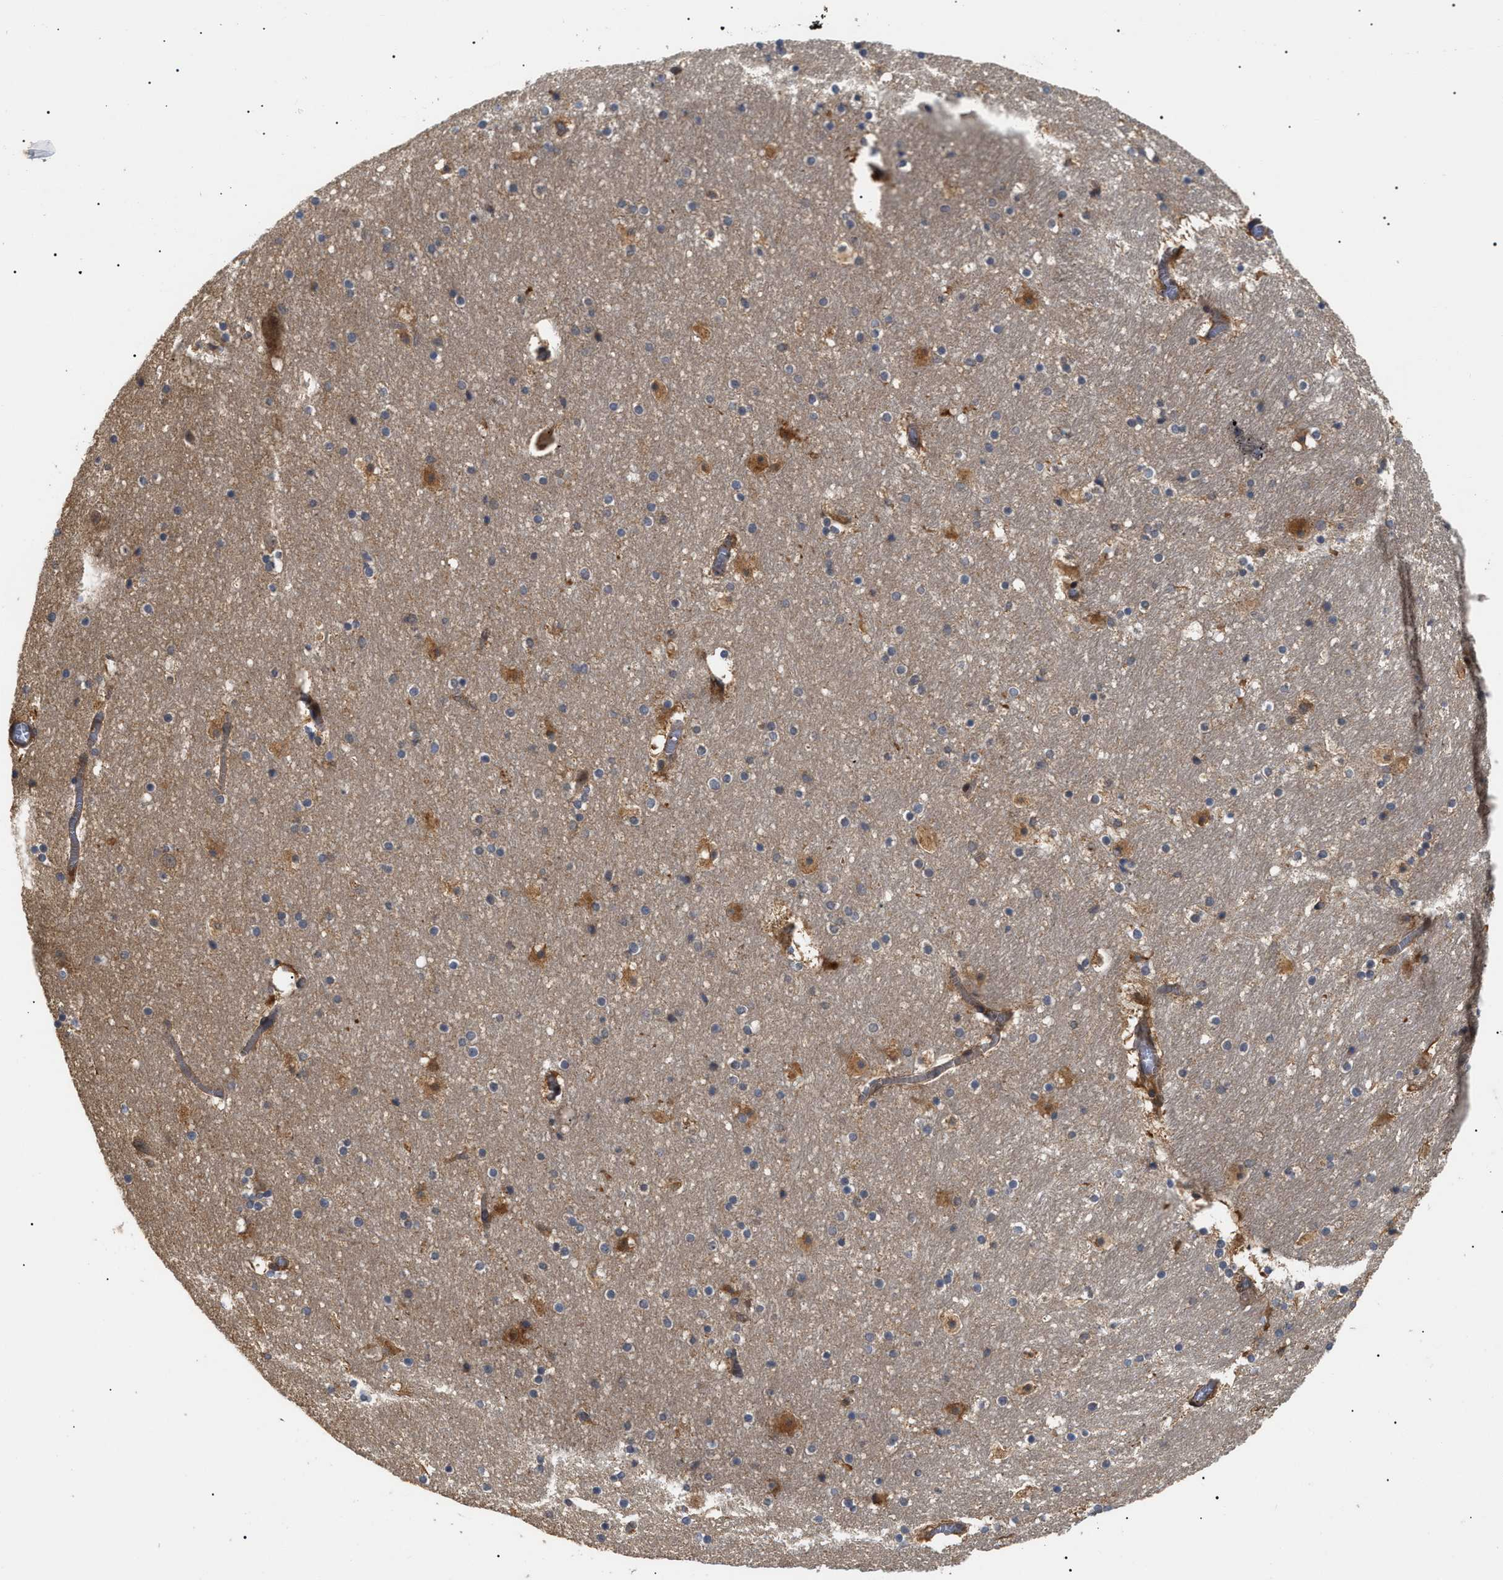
{"staining": {"intensity": "strong", "quantity": "25%-75%", "location": "cytoplasmic/membranous"}, "tissue": "hippocampus", "cell_type": "Glial cells", "image_type": "normal", "snomed": [{"axis": "morphology", "description": "Normal tissue, NOS"}, {"axis": "topography", "description": "Hippocampus"}], "caption": "Protein positivity by IHC shows strong cytoplasmic/membranous expression in approximately 25%-75% of glial cells in normal hippocampus. (Stains: DAB (3,3'-diaminobenzidine) in brown, nuclei in blue, Microscopy: brightfield microscopy at high magnification).", "gene": "ASTL", "patient": {"sex": "male", "age": 45}}